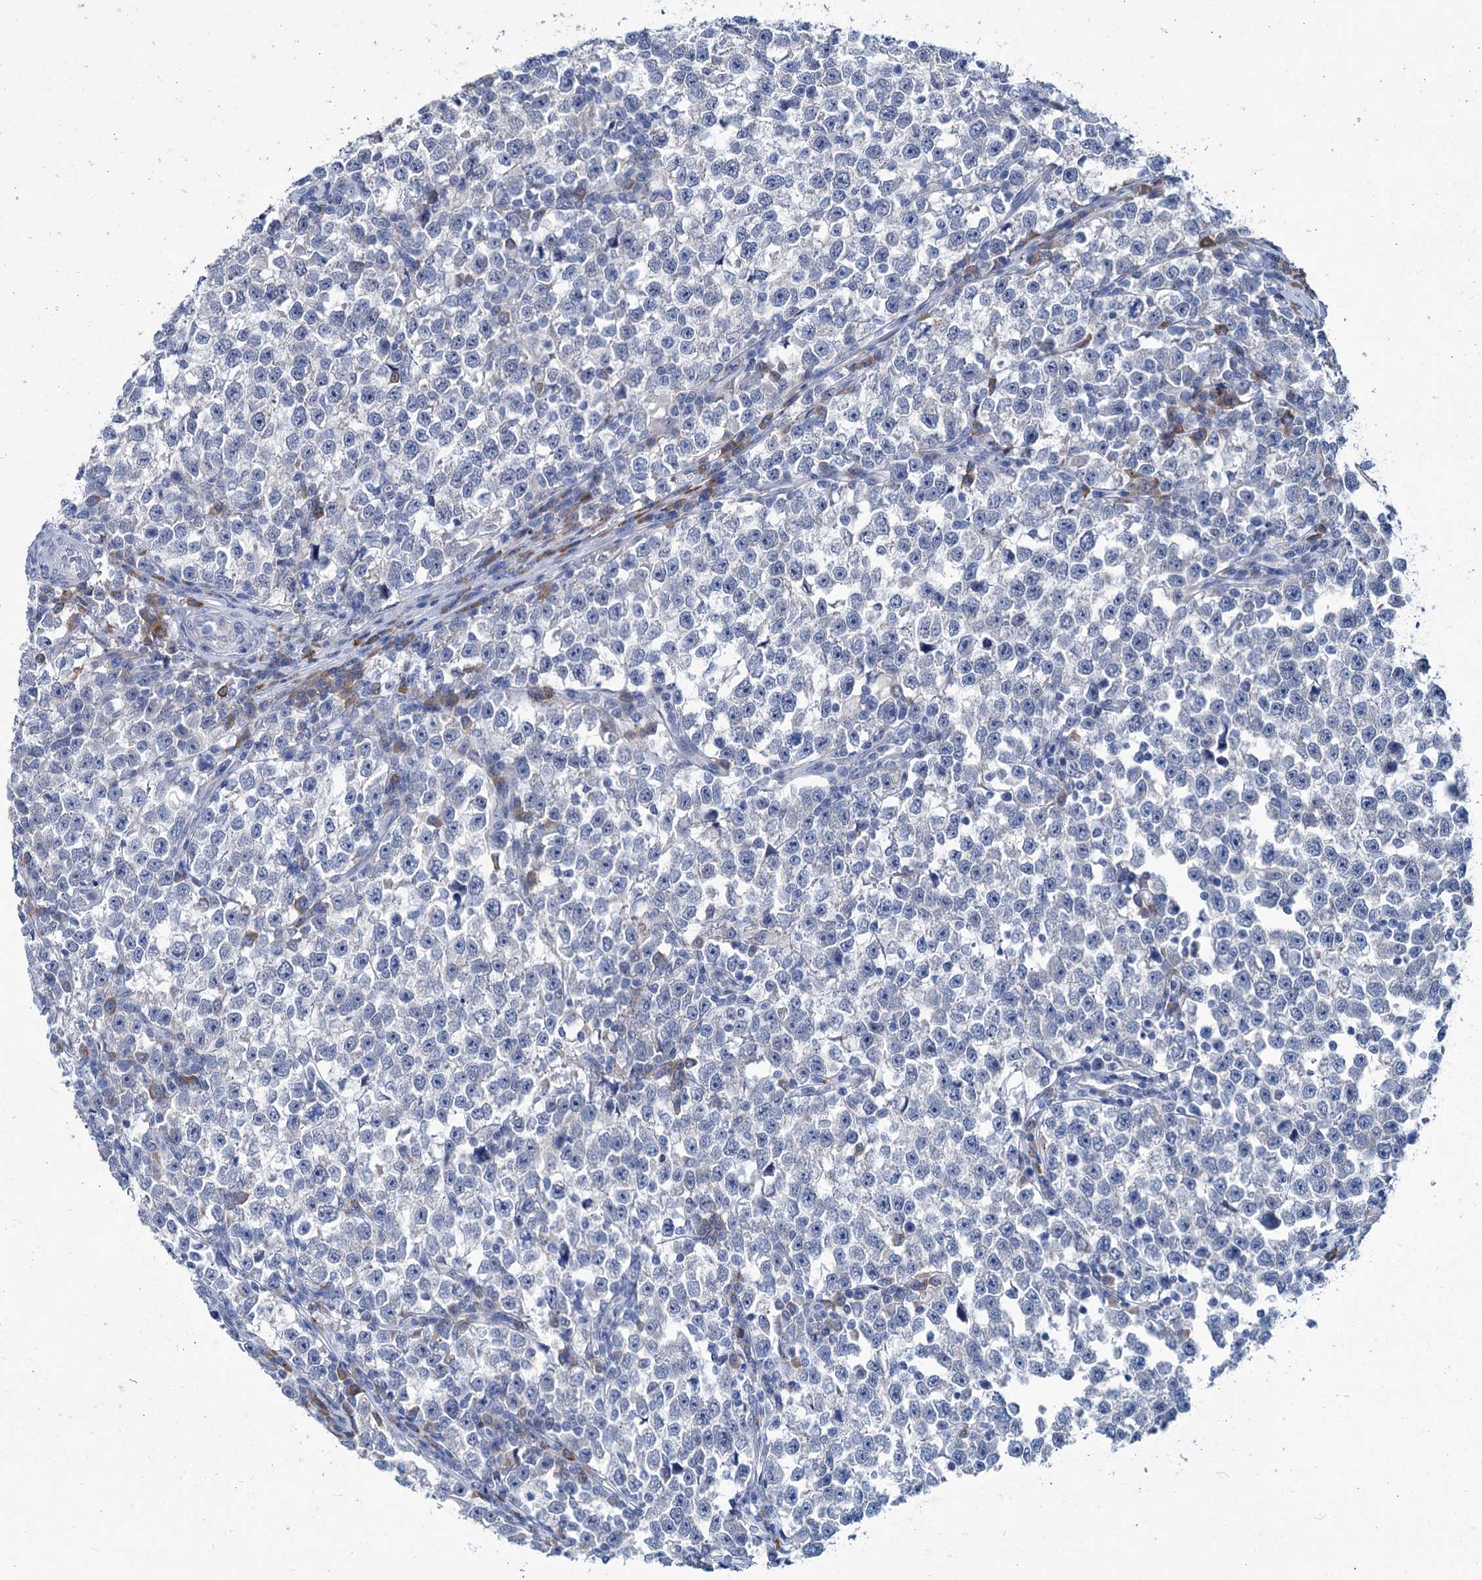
{"staining": {"intensity": "negative", "quantity": "none", "location": "none"}, "tissue": "testis cancer", "cell_type": "Tumor cells", "image_type": "cancer", "snomed": [{"axis": "morphology", "description": "Normal tissue, NOS"}, {"axis": "morphology", "description": "Seminoma, NOS"}, {"axis": "topography", "description": "Testis"}], "caption": "A histopathology image of human testis cancer is negative for staining in tumor cells.", "gene": "NEU3", "patient": {"sex": "male", "age": 43}}